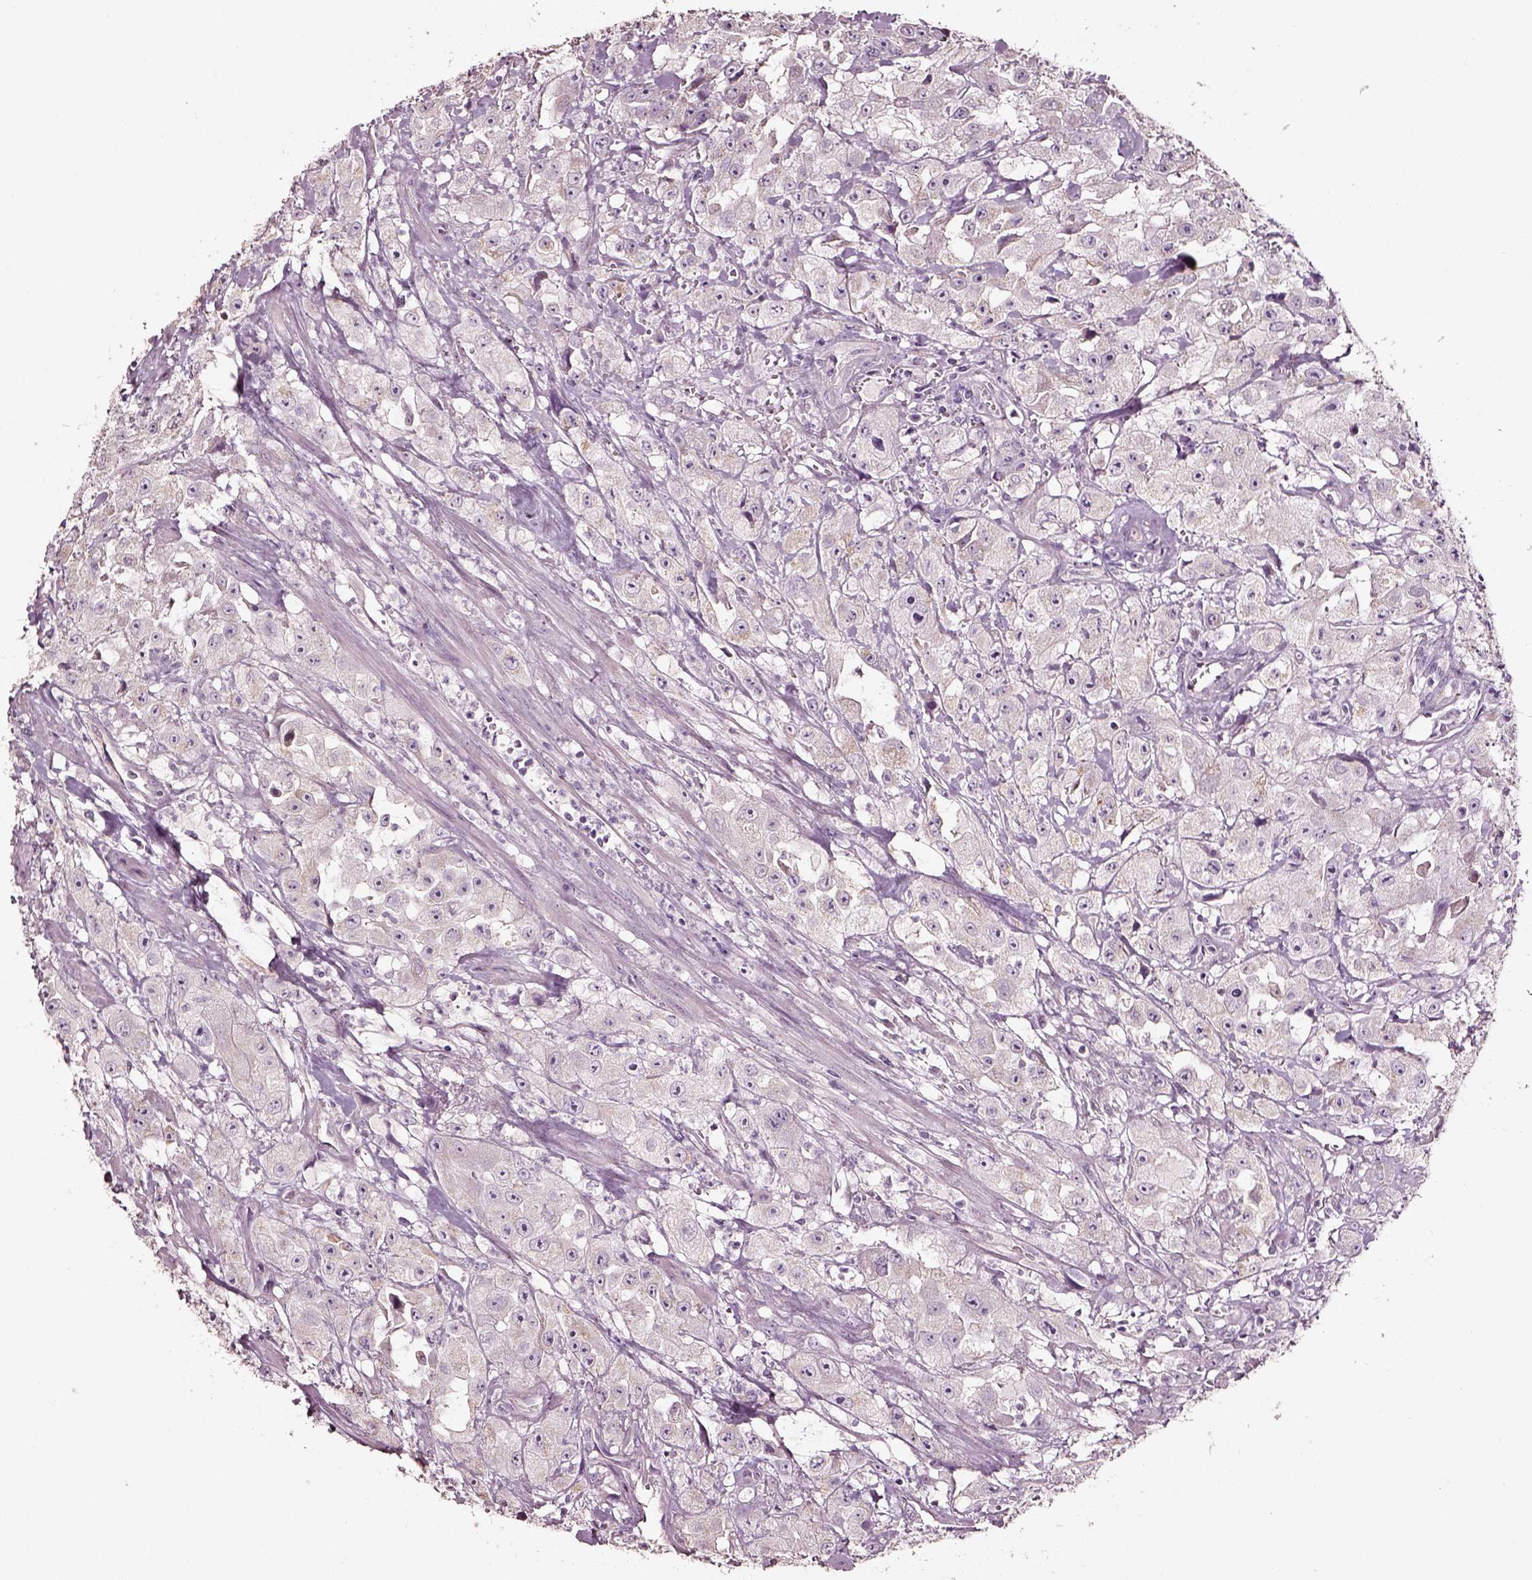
{"staining": {"intensity": "negative", "quantity": "none", "location": "none"}, "tissue": "urothelial cancer", "cell_type": "Tumor cells", "image_type": "cancer", "snomed": [{"axis": "morphology", "description": "Urothelial carcinoma, High grade"}, {"axis": "topography", "description": "Urinary bladder"}], "caption": "DAB immunohistochemical staining of urothelial cancer displays no significant positivity in tumor cells.", "gene": "AADAT", "patient": {"sex": "male", "age": 79}}